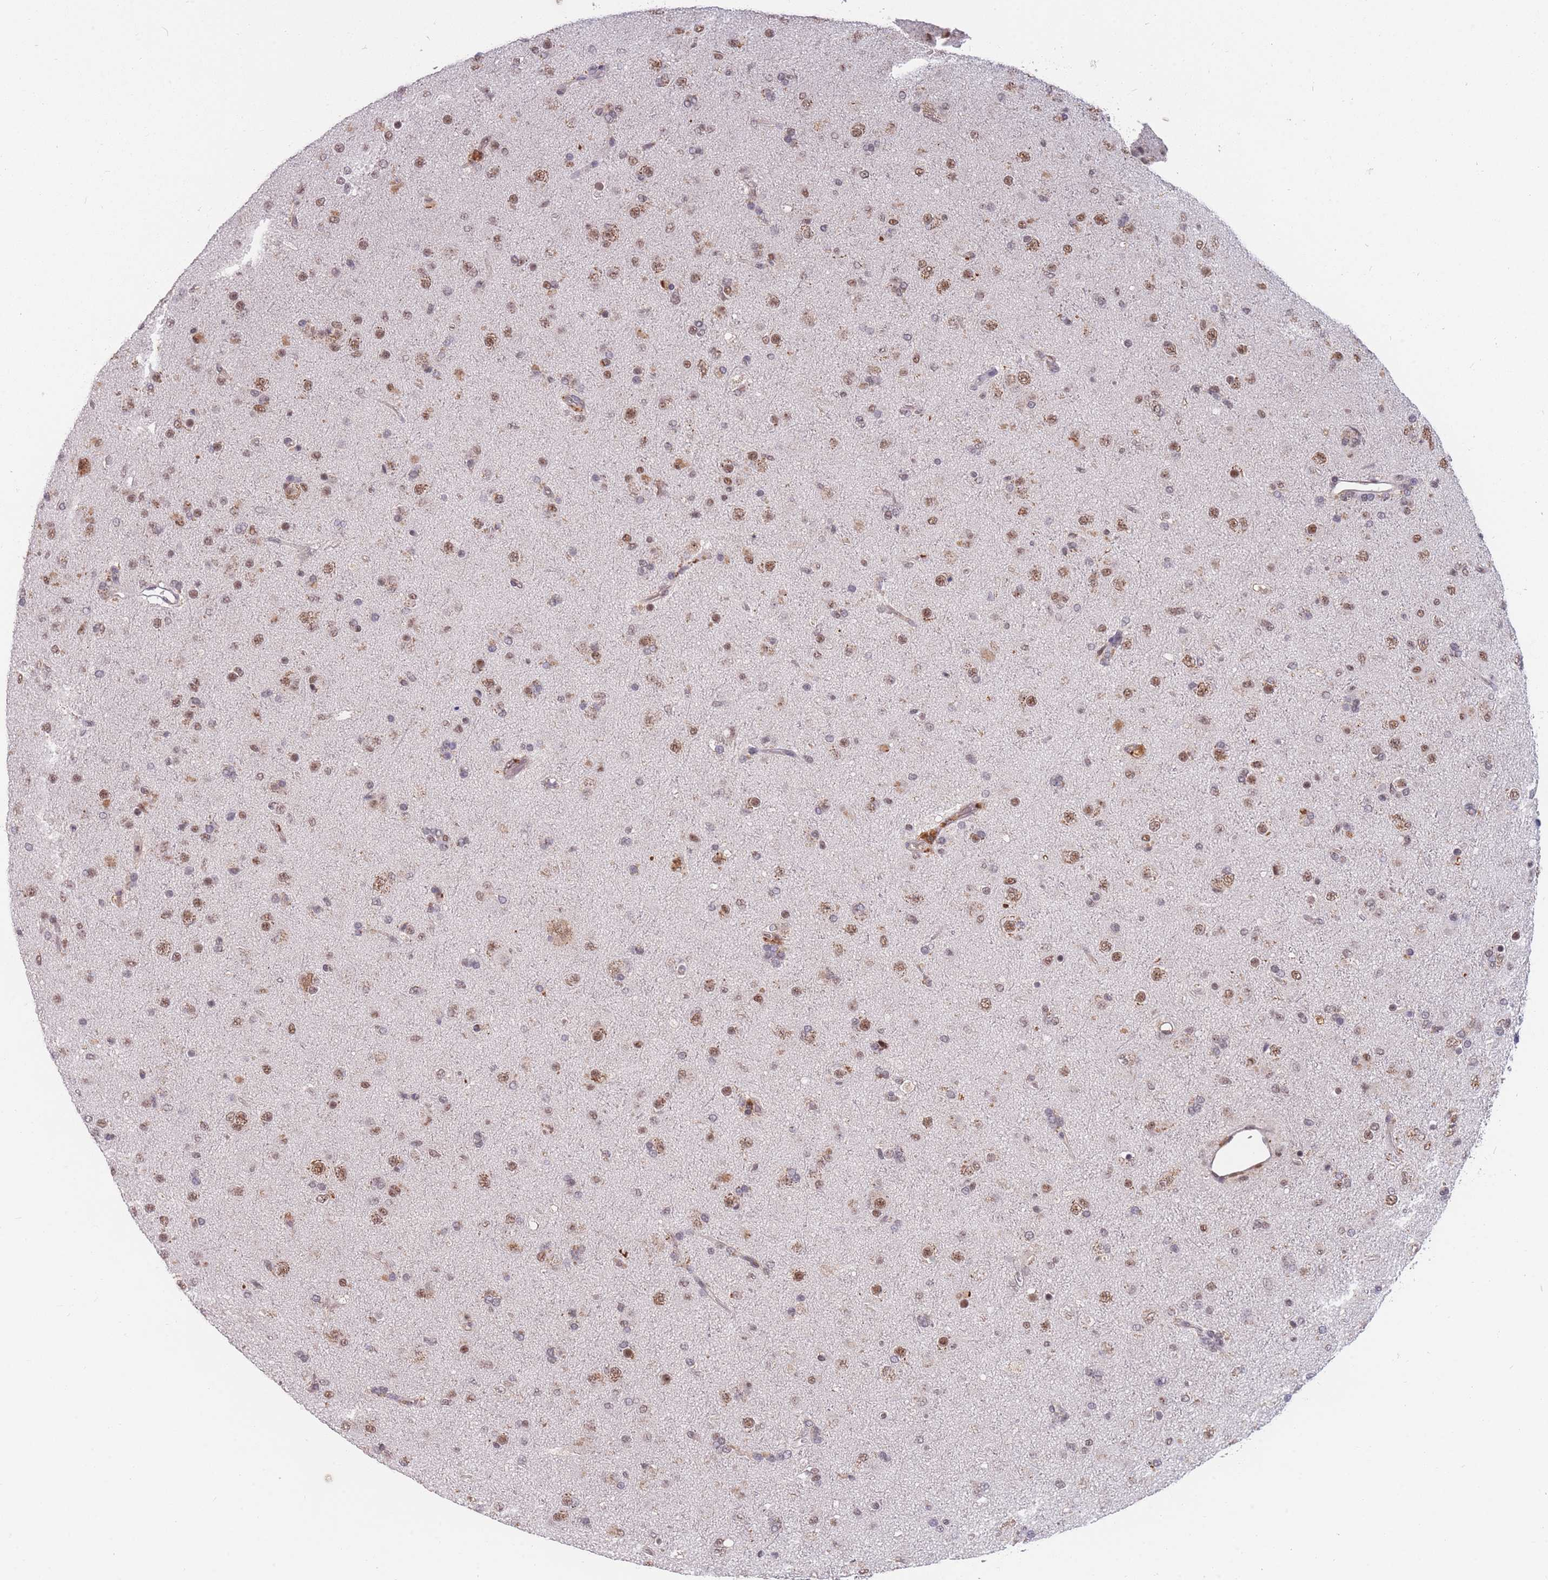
{"staining": {"intensity": "moderate", "quantity": ">75%", "location": "nuclear"}, "tissue": "glioma", "cell_type": "Tumor cells", "image_type": "cancer", "snomed": [{"axis": "morphology", "description": "Glioma, malignant, Low grade"}, {"axis": "topography", "description": "Brain"}], "caption": "A brown stain labels moderate nuclear expression of a protein in human glioma tumor cells.", "gene": "SNRPA1", "patient": {"sex": "male", "age": 65}}